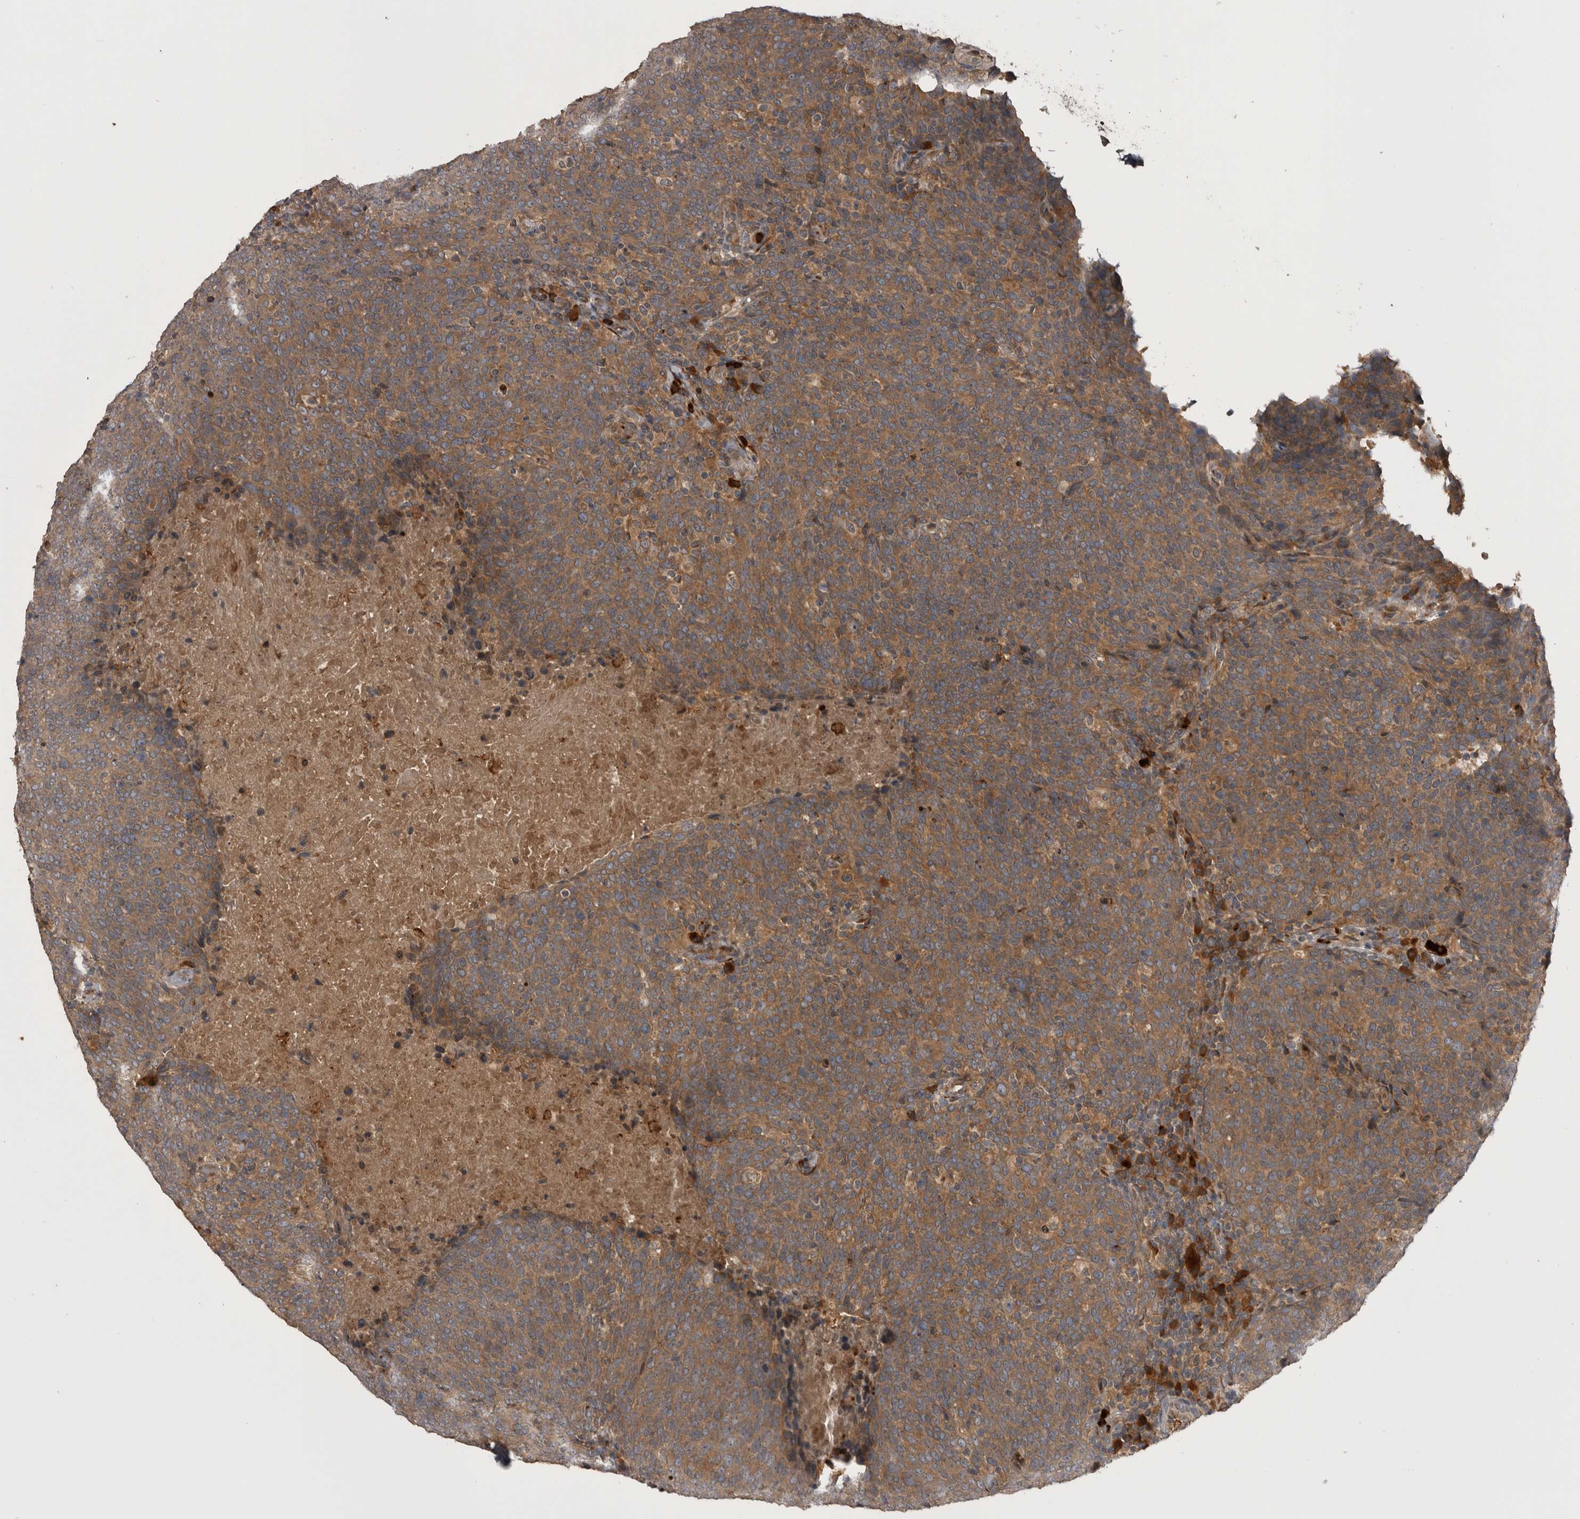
{"staining": {"intensity": "moderate", "quantity": ">75%", "location": "cytoplasmic/membranous"}, "tissue": "head and neck cancer", "cell_type": "Tumor cells", "image_type": "cancer", "snomed": [{"axis": "morphology", "description": "Squamous cell carcinoma, NOS"}, {"axis": "morphology", "description": "Squamous cell carcinoma, metastatic, NOS"}, {"axis": "topography", "description": "Lymph node"}, {"axis": "topography", "description": "Head-Neck"}], "caption": "A micrograph of human head and neck cancer (squamous cell carcinoma) stained for a protein exhibits moderate cytoplasmic/membranous brown staining in tumor cells. The staining is performed using DAB (3,3'-diaminobenzidine) brown chromogen to label protein expression. The nuclei are counter-stained blue using hematoxylin.", "gene": "RAB3GAP2", "patient": {"sex": "male", "age": 62}}